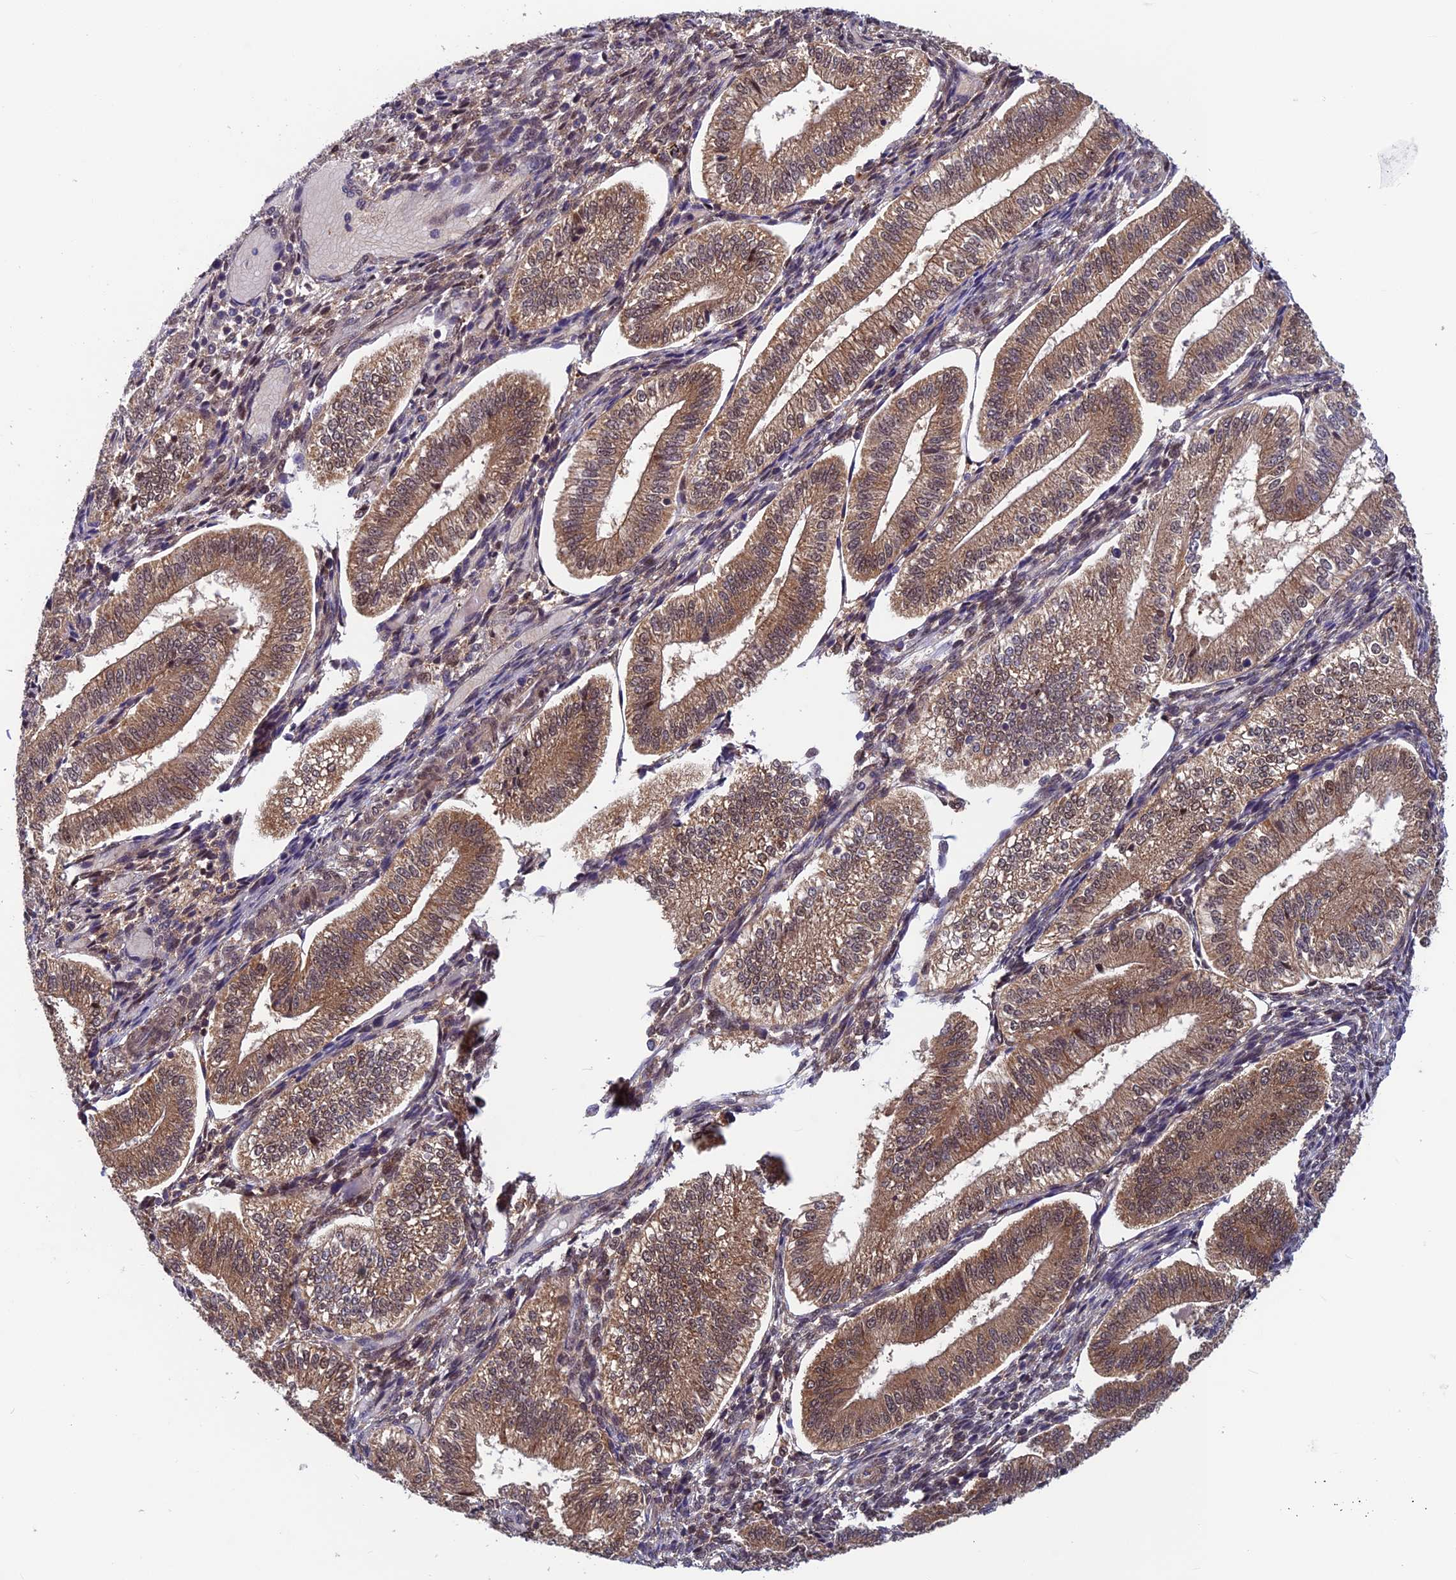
{"staining": {"intensity": "weak", "quantity": "25%-75%", "location": "cytoplasmic/membranous"}, "tissue": "endometrium", "cell_type": "Cells in endometrial stroma", "image_type": "normal", "snomed": [{"axis": "morphology", "description": "Normal tissue, NOS"}, {"axis": "topography", "description": "Endometrium"}], "caption": "Immunohistochemical staining of benign human endometrium shows low levels of weak cytoplasmic/membranous positivity in about 25%-75% of cells in endometrial stroma. (IHC, brightfield microscopy, high magnification).", "gene": "CCDC15", "patient": {"sex": "female", "age": 34}}